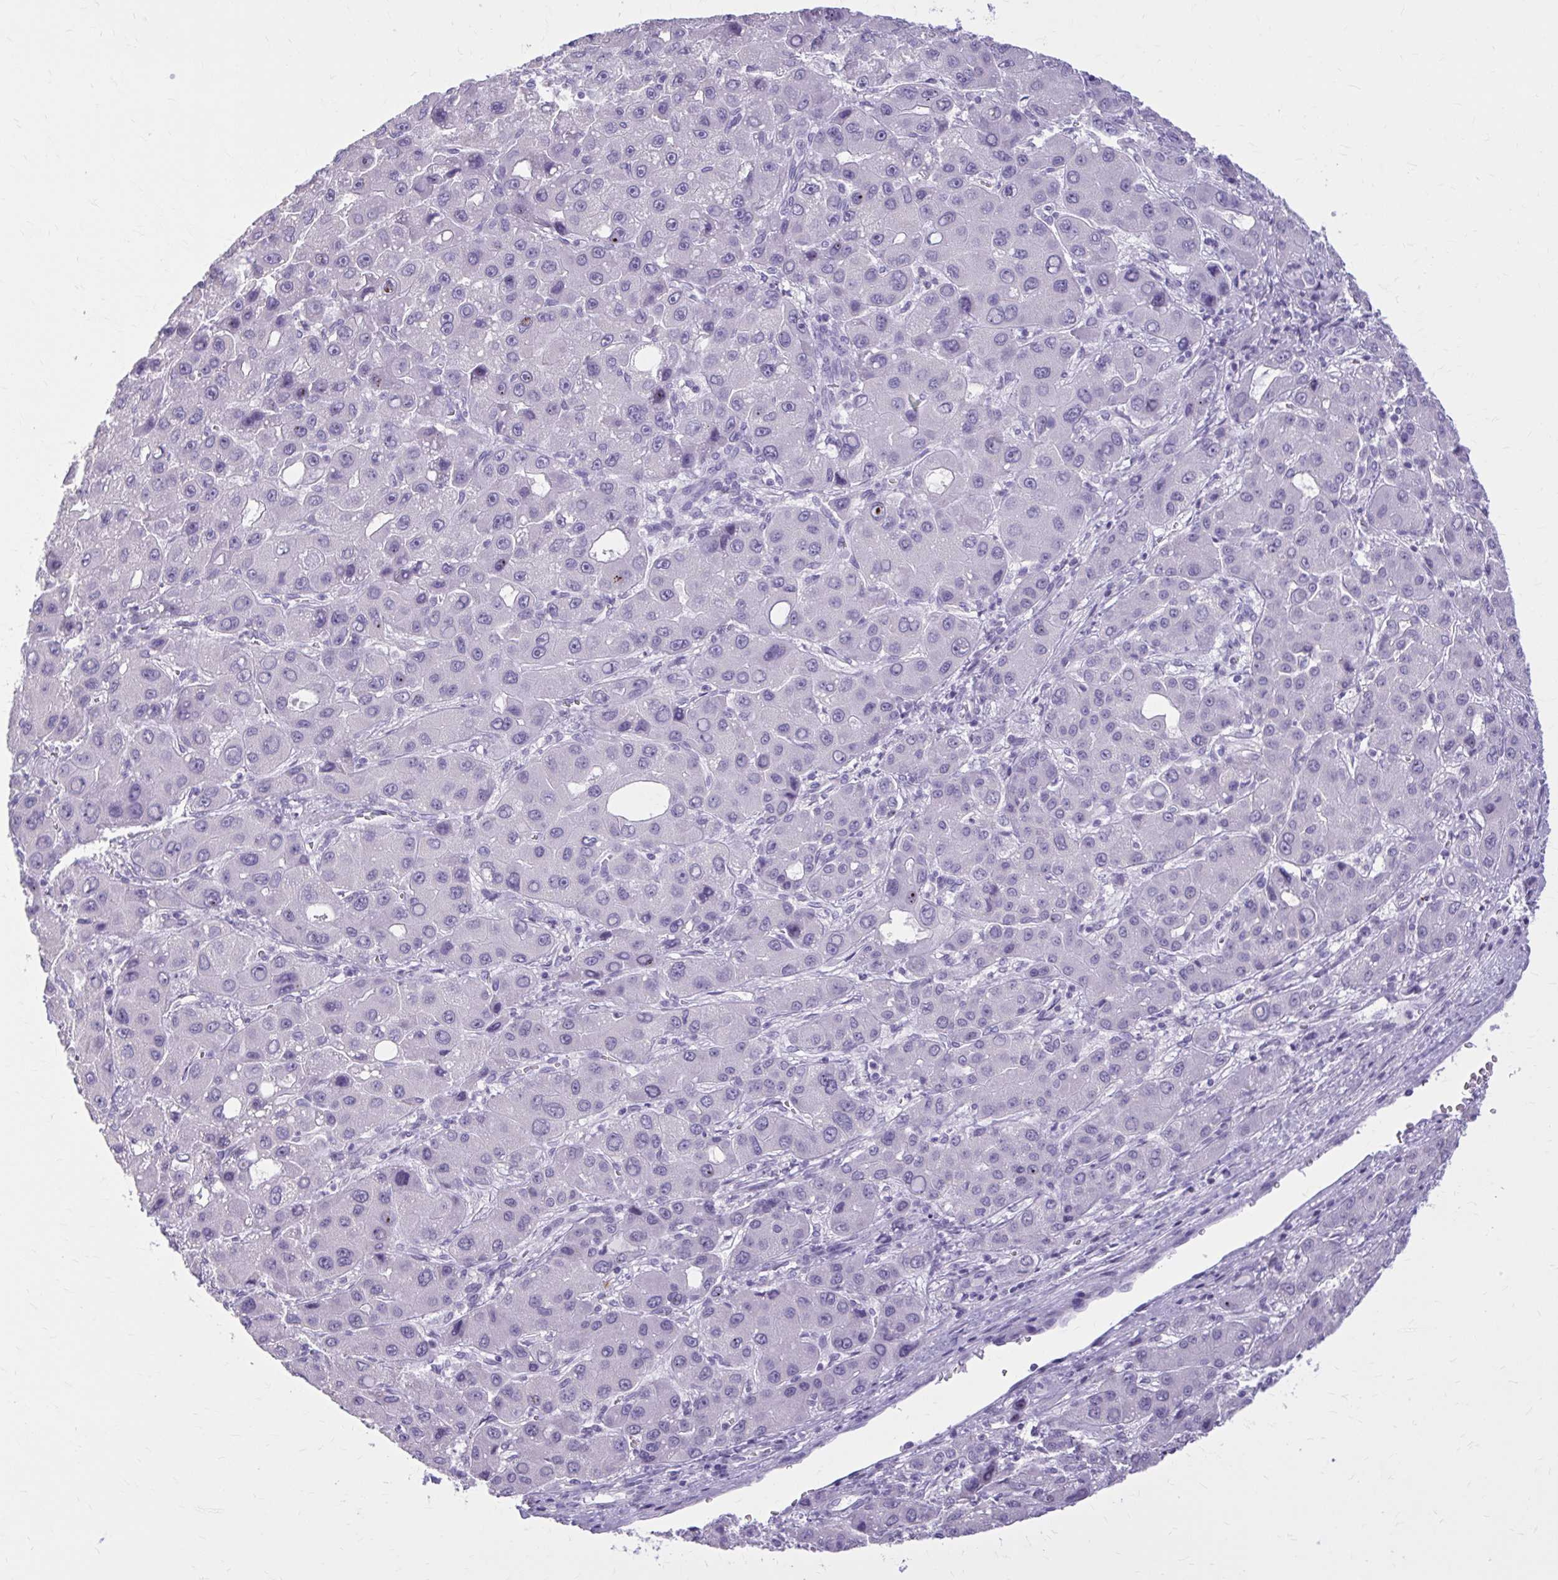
{"staining": {"intensity": "negative", "quantity": "none", "location": "none"}, "tissue": "liver cancer", "cell_type": "Tumor cells", "image_type": "cancer", "snomed": [{"axis": "morphology", "description": "Carcinoma, Hepatocellular, NOS"}, {"axis": "topography", "description": "Liver"}], "caption": "This is an IHC micrograph of liver cancer (hepatocellular carcinoma). There is no positivity in tumor cells.", "gene": "OR4B1", "patient": {"sex": "male", "age": 55}}